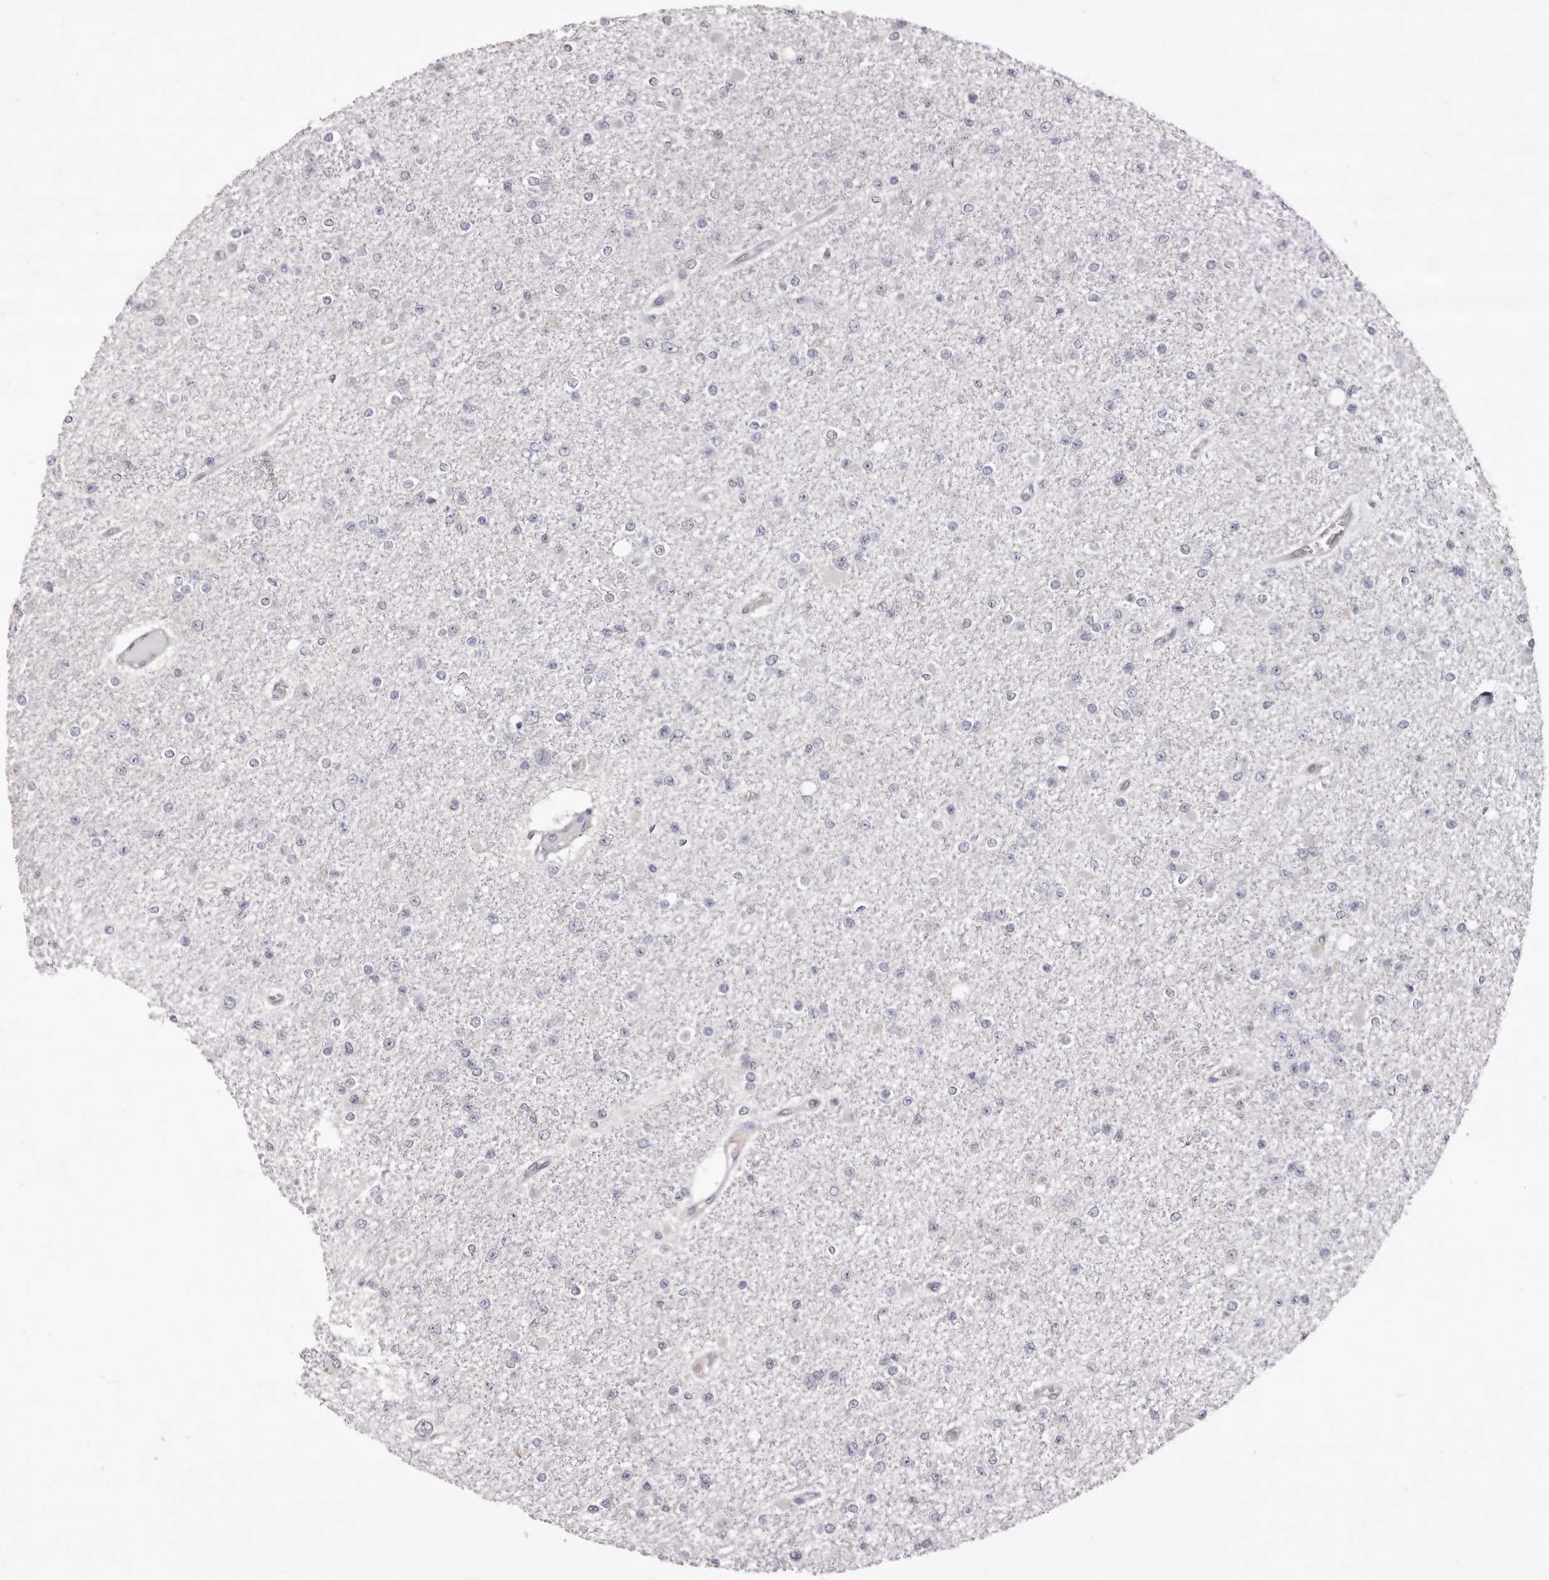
{"staining": {"intensity": "negative", "quantity": "none", "location": "none"}, "tissue": "glioma", "cell_type": "Tumor cells", "image_type": "cancer", "snomed": [{"axis": "morphology", "description": "Glioma, malignant, Low grade"}, {"axis": "topography", "description": "Brain"}], "caption": "The immunohistochemistry image has no significant expression in tumor cells of glioma tissue.", "gene": "LMLN", "patient": {"sex": "female", "age": 22}}